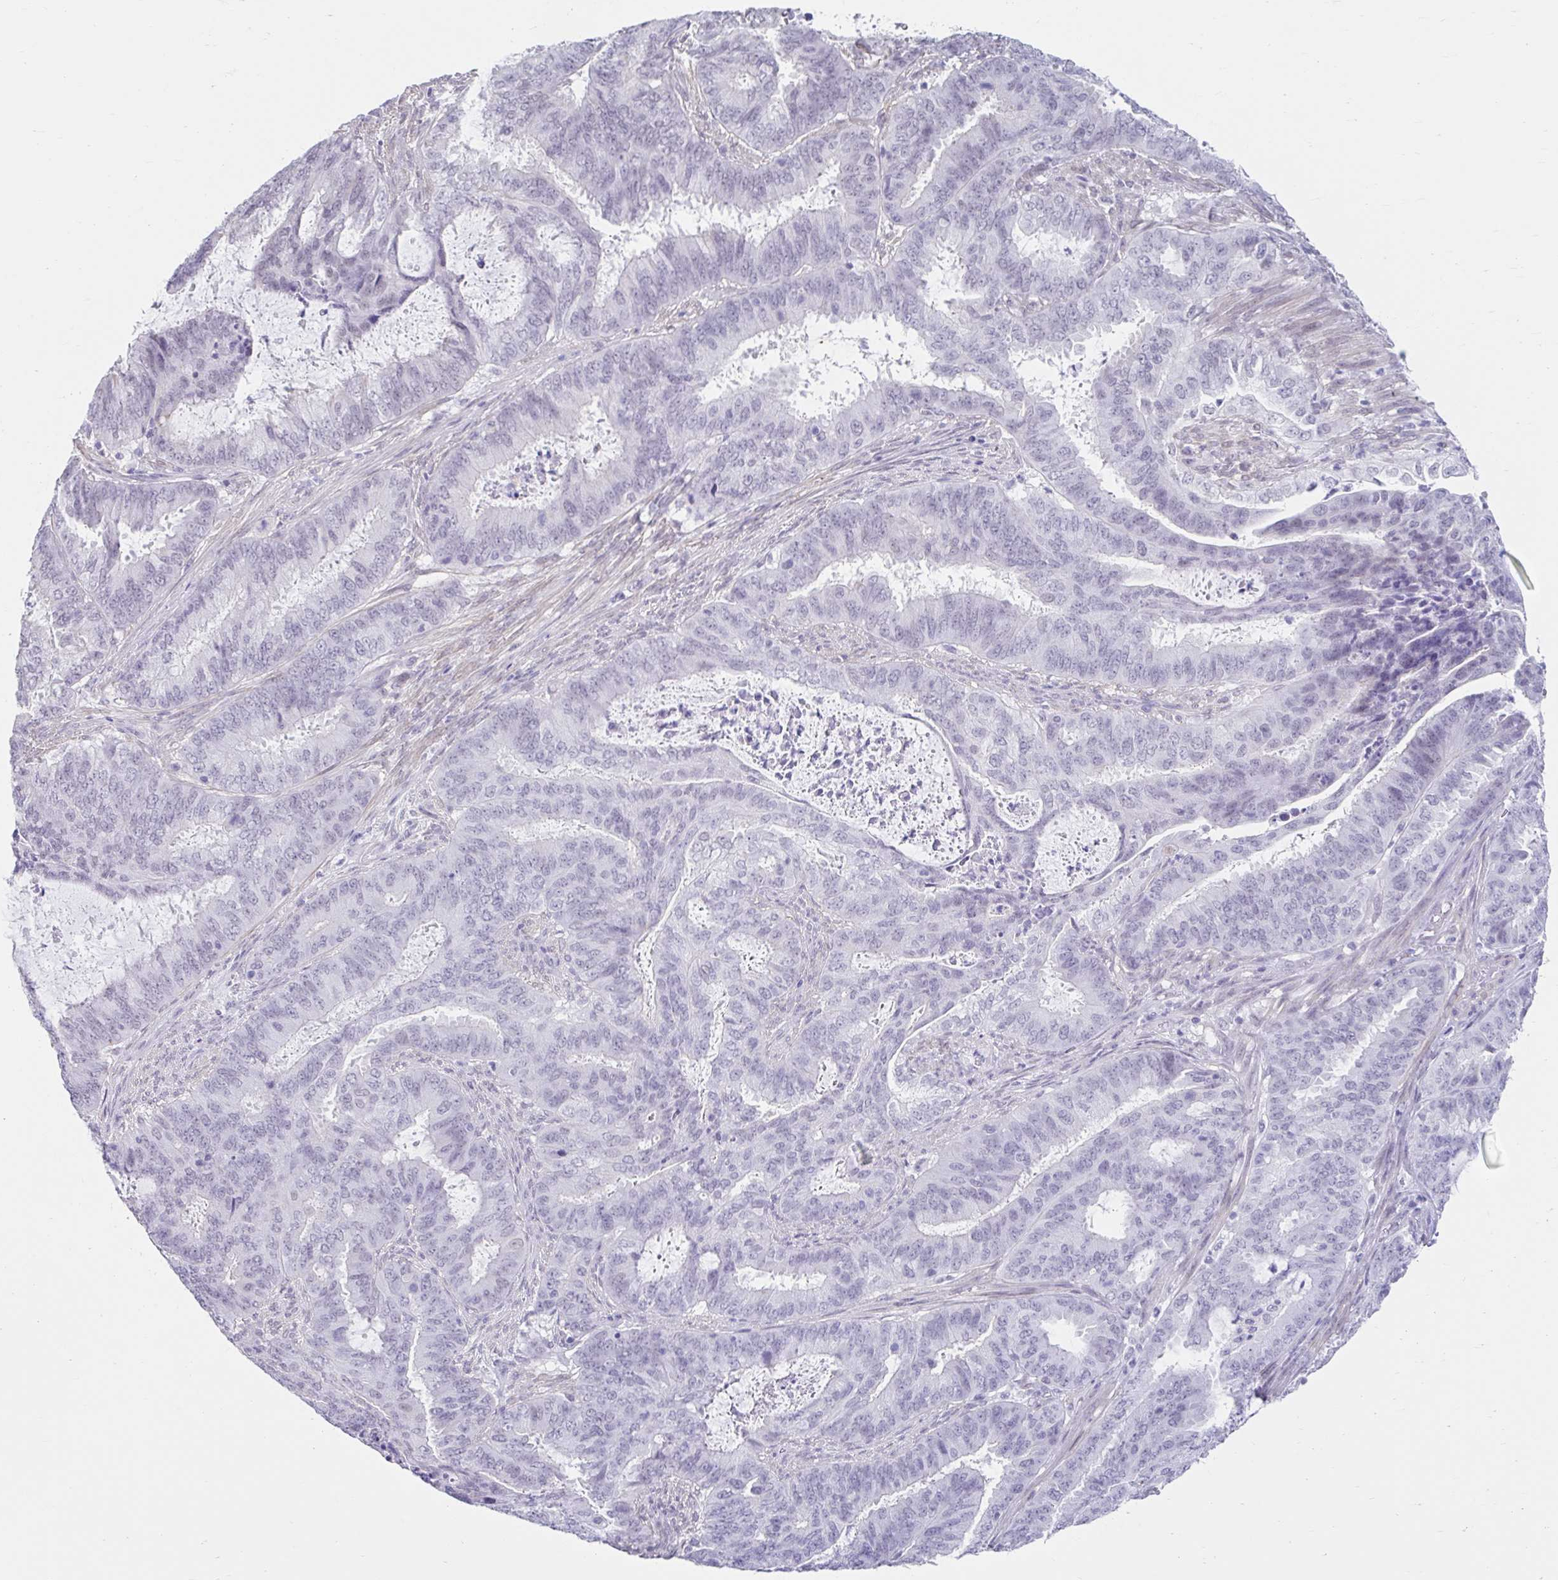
{"staining": {"intensity": "negative", "quantity": "none", "location": "none"}, "tissue": "endometrial cancer", "cell_type": "Tumor cells", "image_type": "cancer", "snomed": [{"axis": "morphology", "description": "Adenocarcinoma, NOS"}, {"axis": "topography", "description": "Endometrium"}], "caption": "Micrograph shows no protein positivity in tumor cells of adenocarcinoma (endometrial) tissue.", "gene": "DCAF17", "patient": {"sex": "female", "age": 51}}